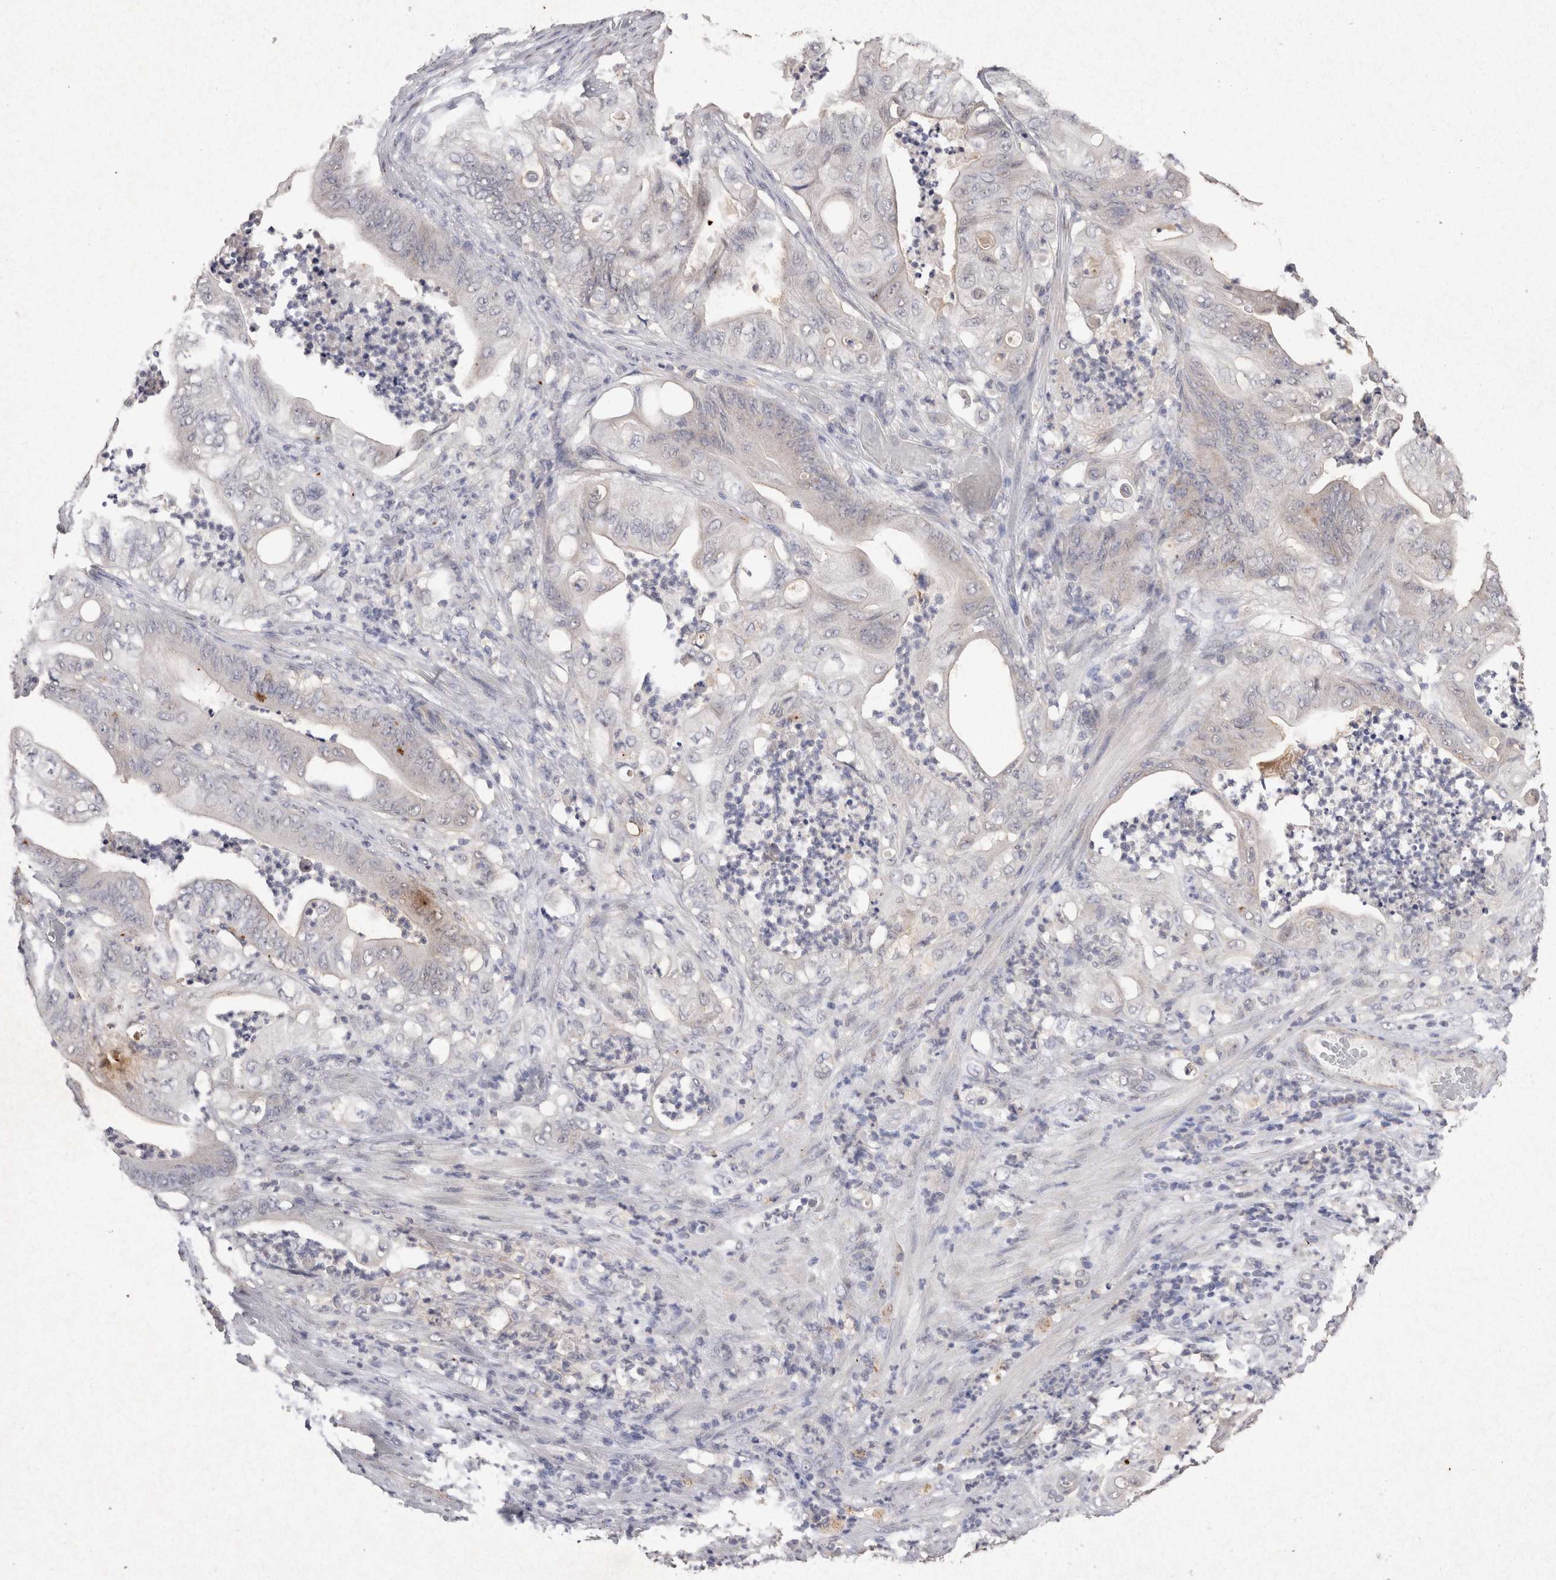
{"staining": {"intensity": "negative", "quantity": "none", "location": "none"}, "tissue": "stomach cancer", "cell_type": "Tumor cells", "image_type": "cancer", "snomed": [{"axis": "morphology", "description": "Adenocarcinoma, NOS"}, {"axis": "topography", "description": "Stomach"}], "caption": "Histopathology image shows no significant protein staining in tumor cells of stomach cancer. (IHC, brightfield microscopy, high magnification).", "gene": "CDH6", "patient": {"sex": "female", "age": 73}}